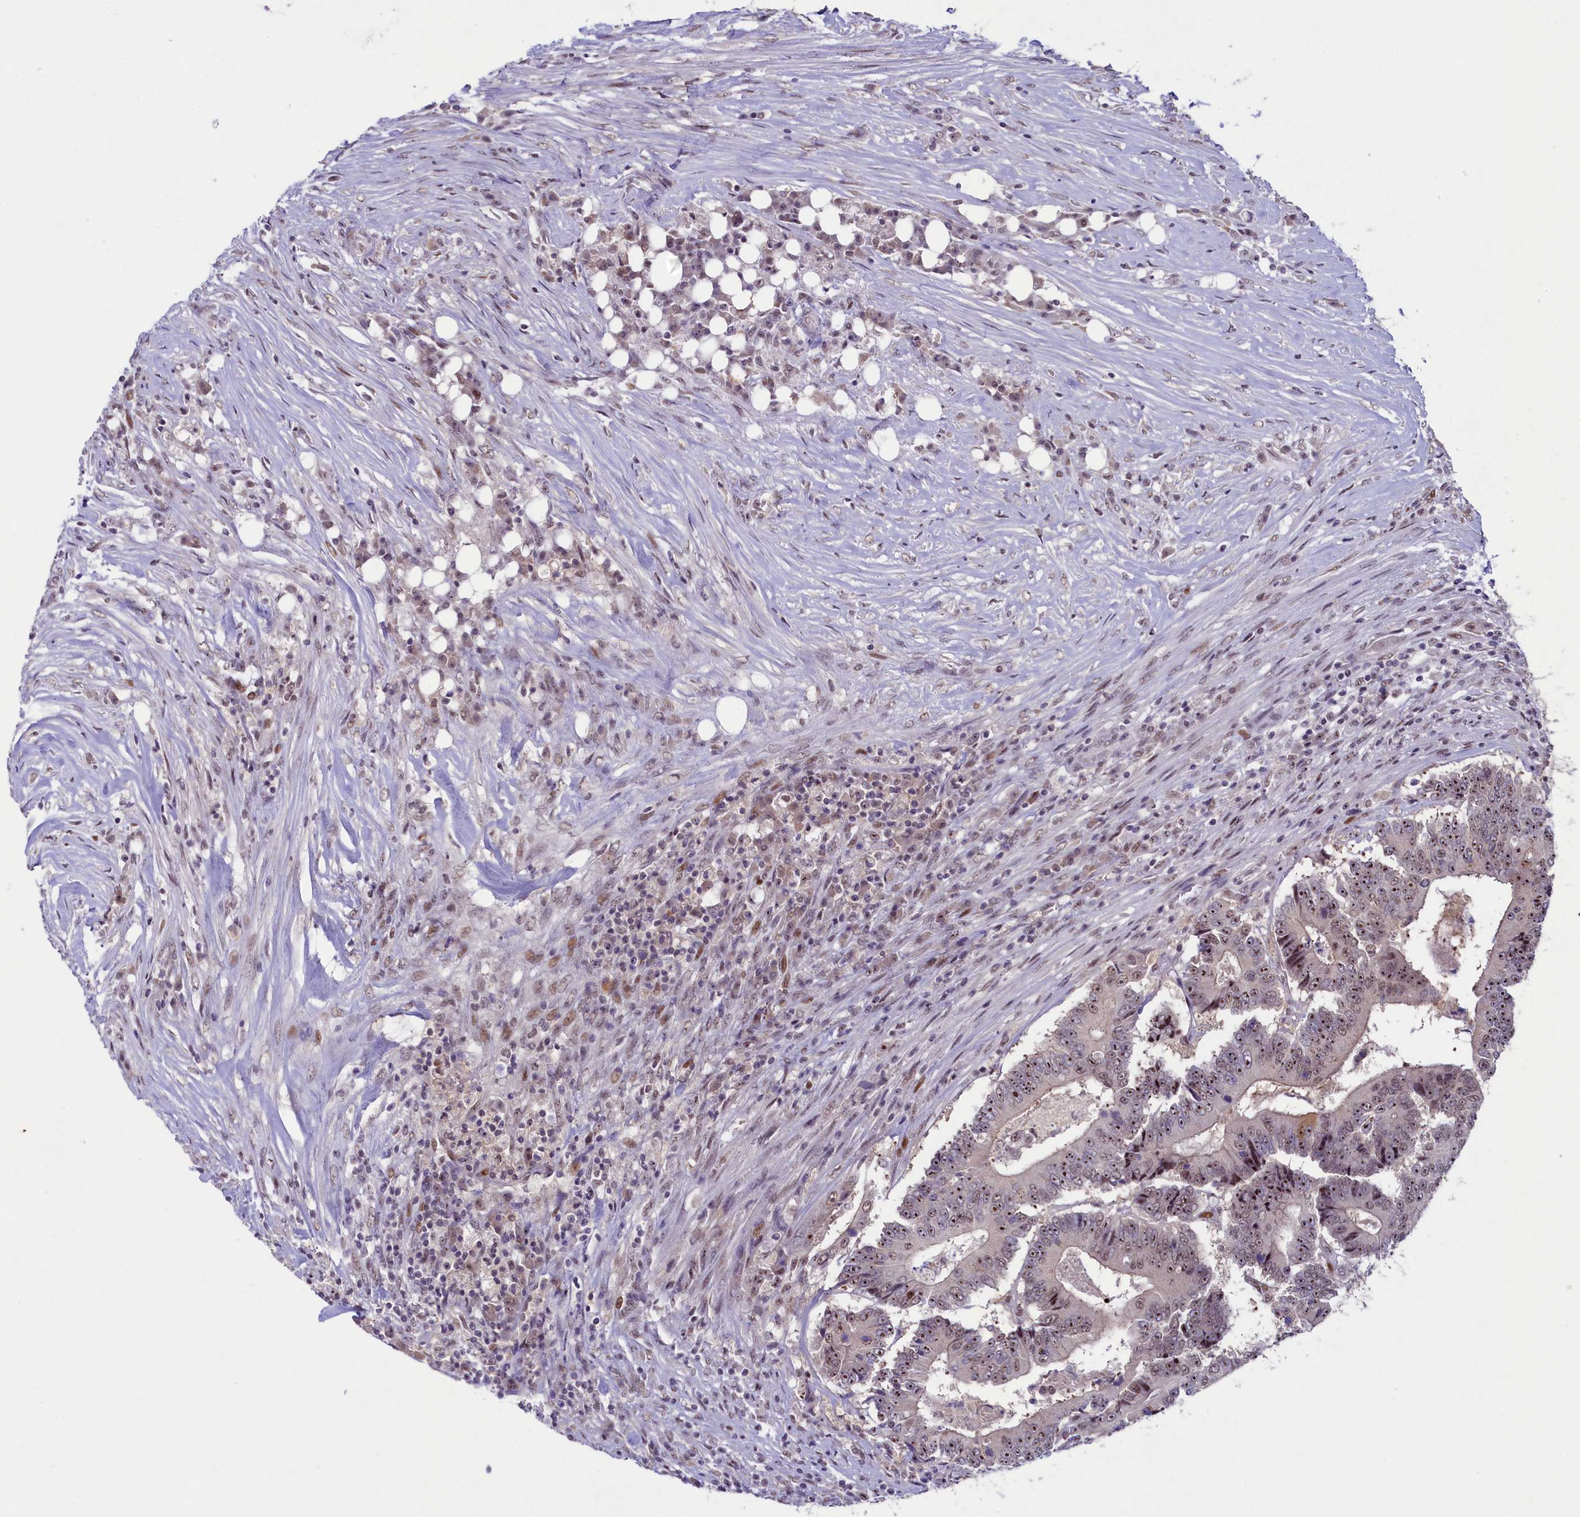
{"staining": {"intensity": "moderate", "quantity": ">75%", "location": "nuclear"}, "tissue": "colorectal cancer", "cell_type": "Tumor cells", "image_type": "cancer", "snomed": [{"axis": "morphology", "description": "Adenocarcinoma, NOS"}, {"axis": "topography", "description": "Colon"}], "caption": "Immunohistochemical staining of human colorectal cancer shows moderate nuclear protein expression in approximately >75% of tumor cells. (Brightfield microscopy of DAB IHC at high magnification).", "gene": "ANKS3", "patient": {"sex": "male", "age": 83}}